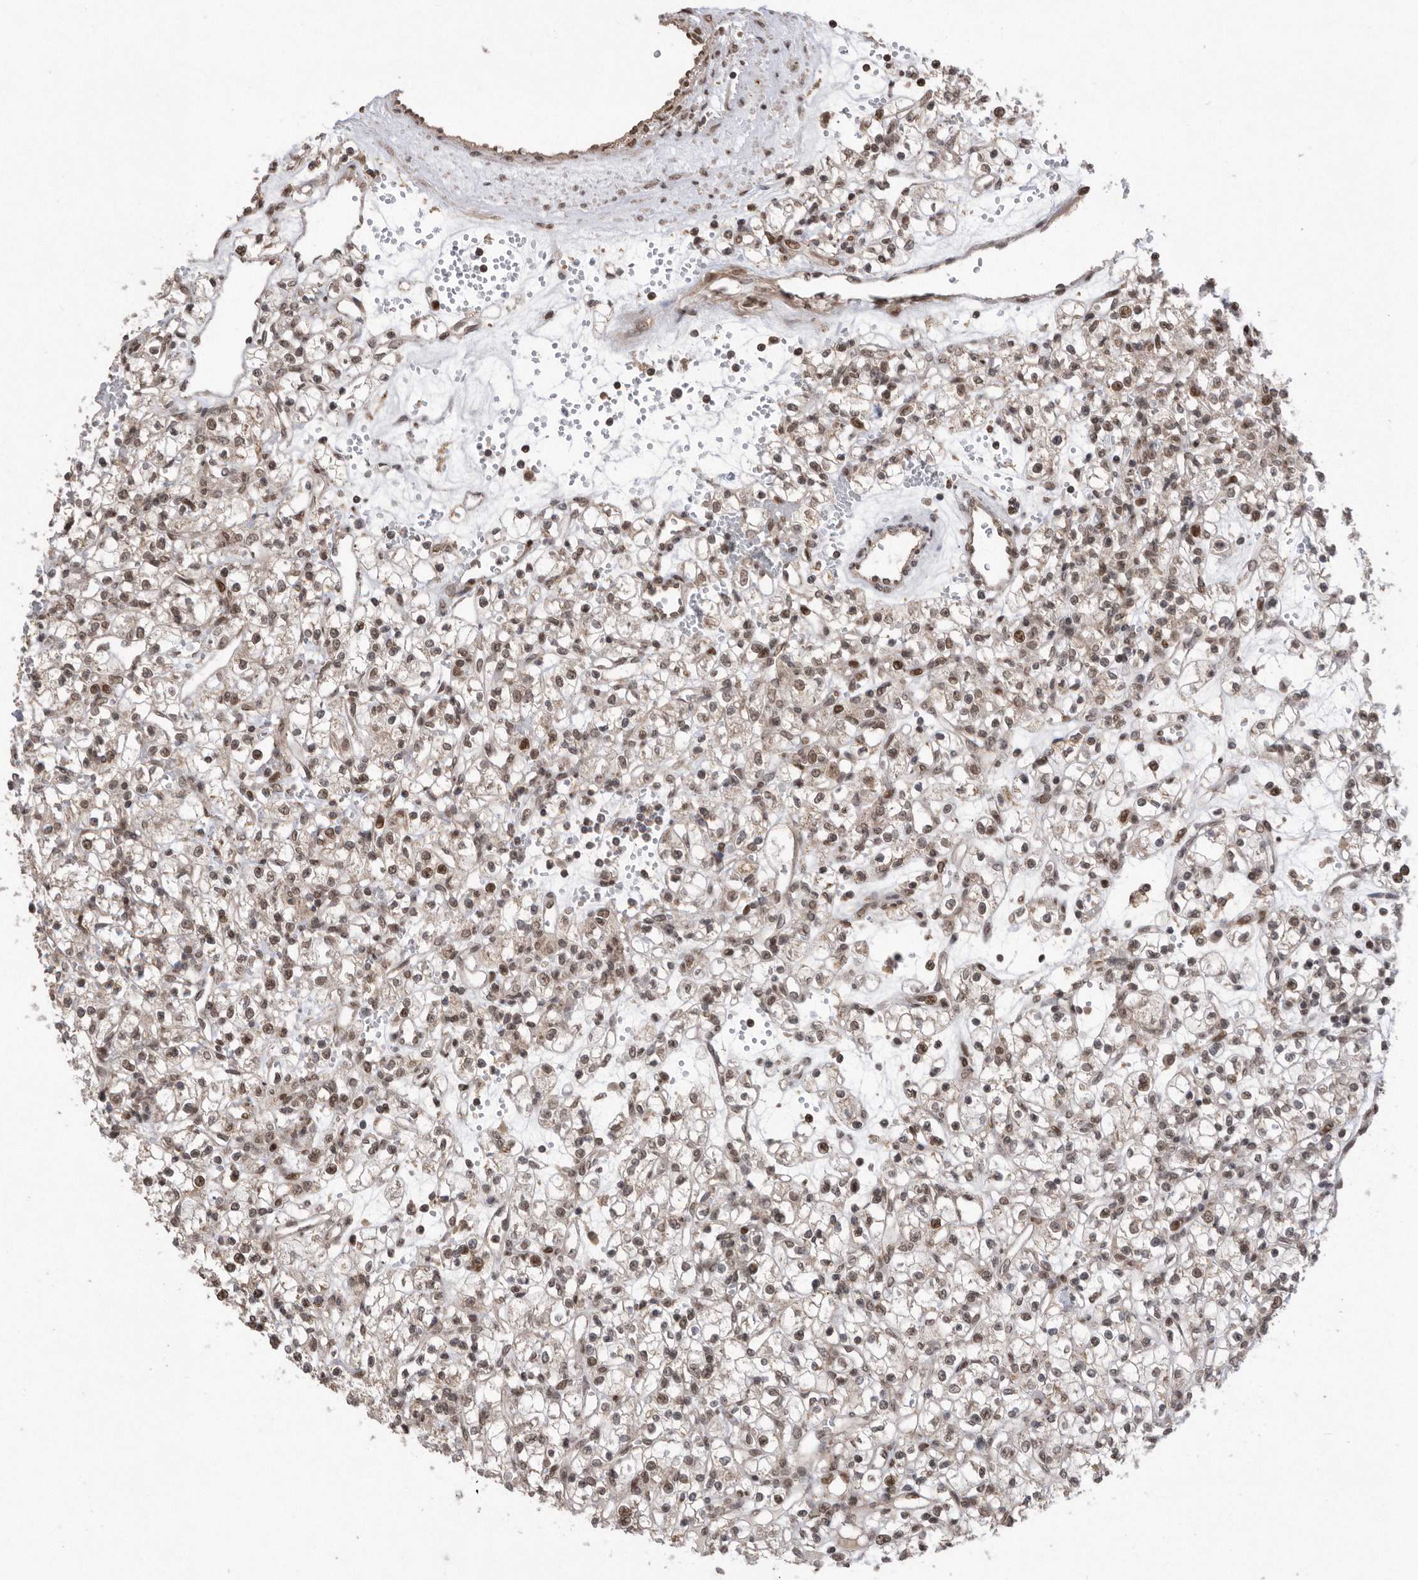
{"staining": {"intensity": "moderate", "quantity": ">75%", "location": "nuclear"}, "tissue": "renal cancer", "cell_type": "Tumor cells", "image_type": "cancer", "snomed": [{"axis": "morphology", "description": "Adenocarcinoma, NOS"}, {"axis": "topography", "description": "Kidney"}], "caption": "Approximately >75% of tumor cells in human renal cancer reveal moderate nuclear protein staining as visualized by brown immunohistochemical staining.", "gene": "TDRD3", "patient": {"sex": "female", "age": 59}}